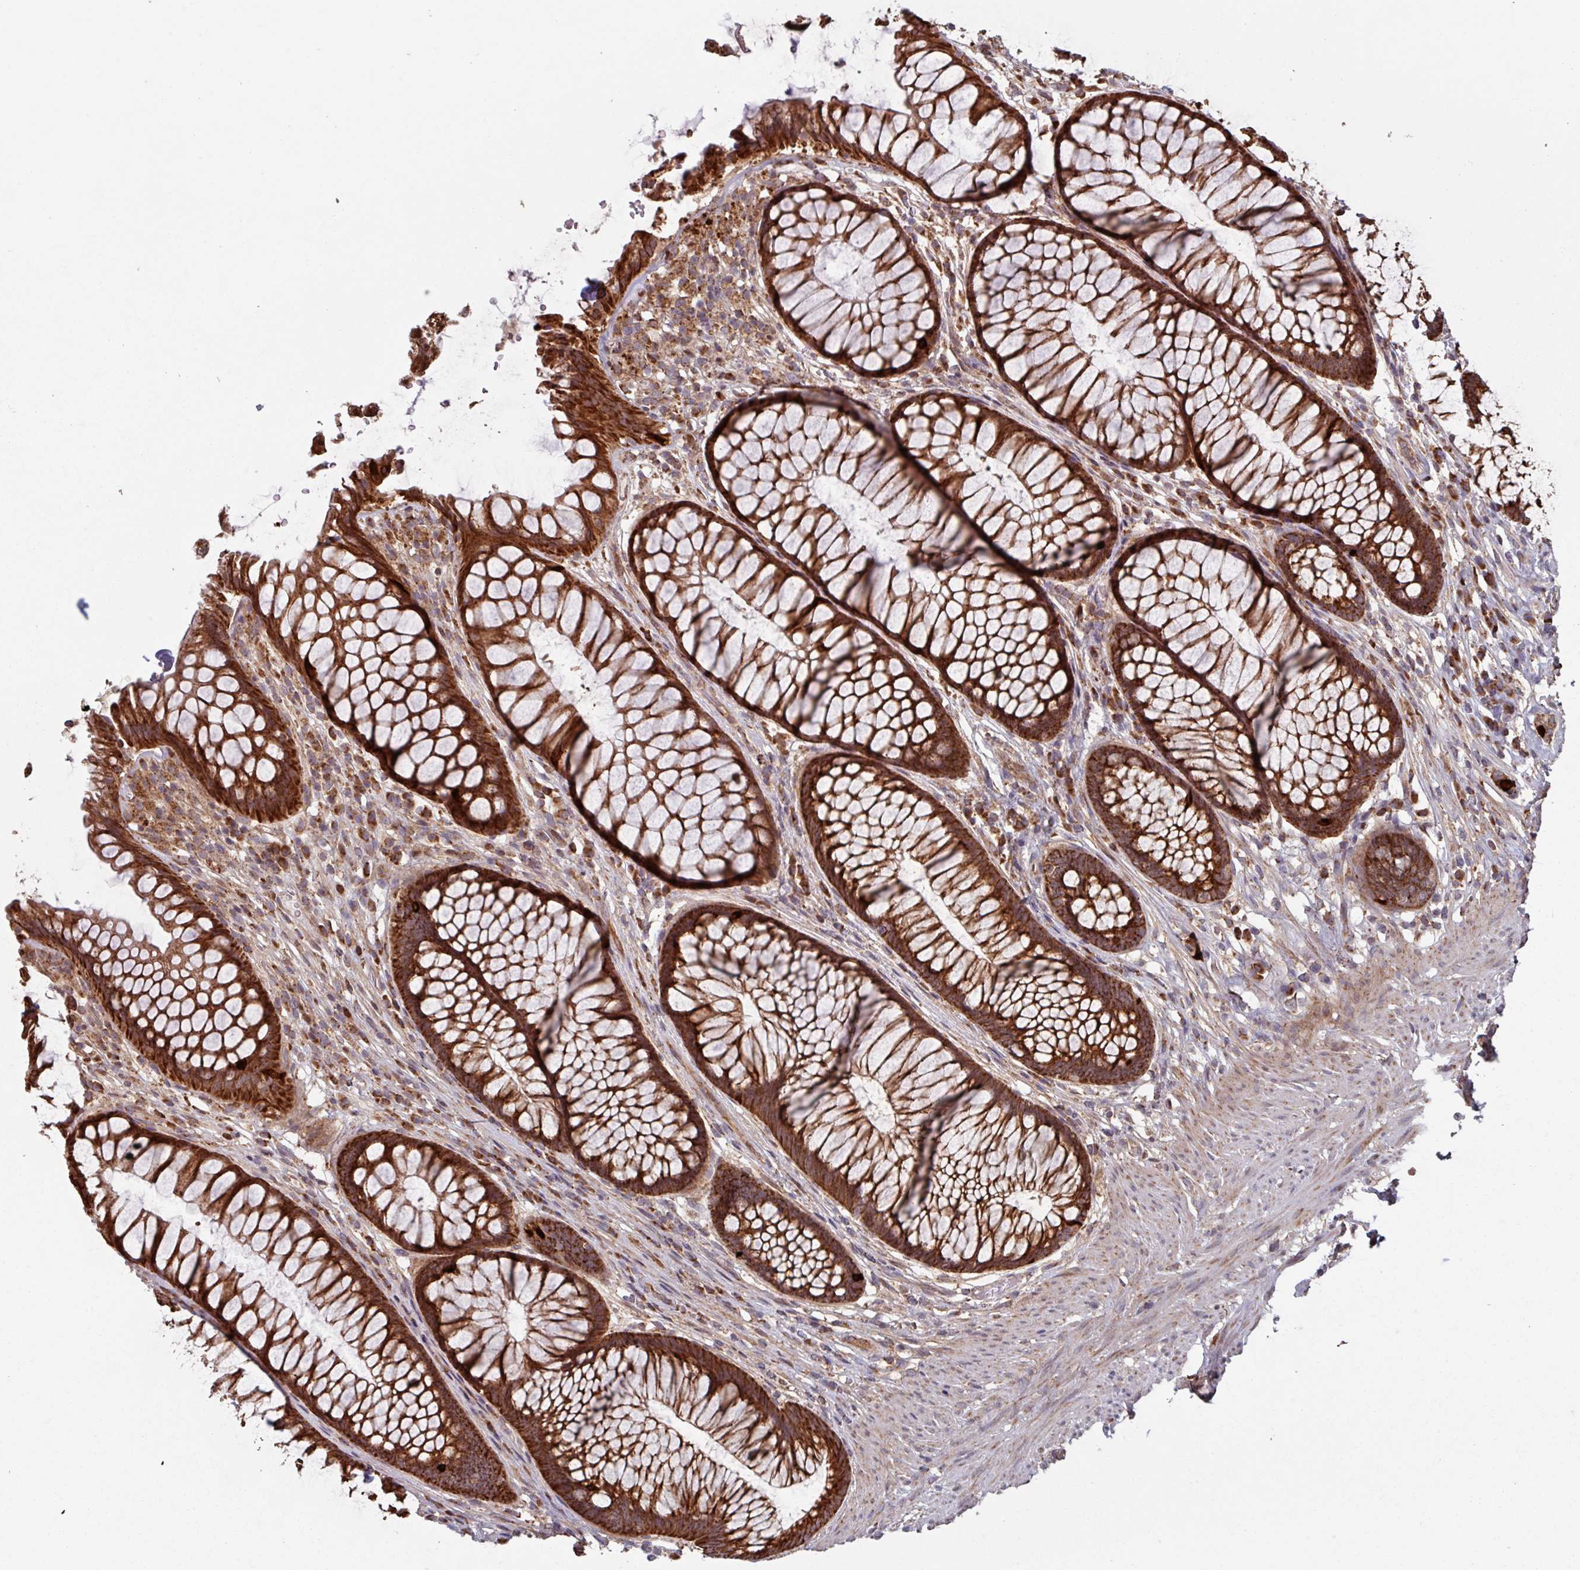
{"staining": {"intensity": "strong", "quantity": ">75%", "location": "cytoplasmic/membranous"}, "tissue": "rectum", "cell_type": "Glandular cells", "image_type": "normal", "snomed": [{"axis": "morphology", "description": "Normal tissue, NOS"}, {"axis": "topography", "description": "Smooth muscle"}, {"axis": "topography", "description": "Rectum"}], "caption": "The image reveals staining of benign rectum, revealing strong cytoplasmic/membranous protein positivity (brown color) within glandular cells. Using DAB (brown) and hematoxylin (blue) stains, captured at high magnification using brightfield microscopy.", "gene": "COX7C", "patient": {"sex": "male", "age": 53}}